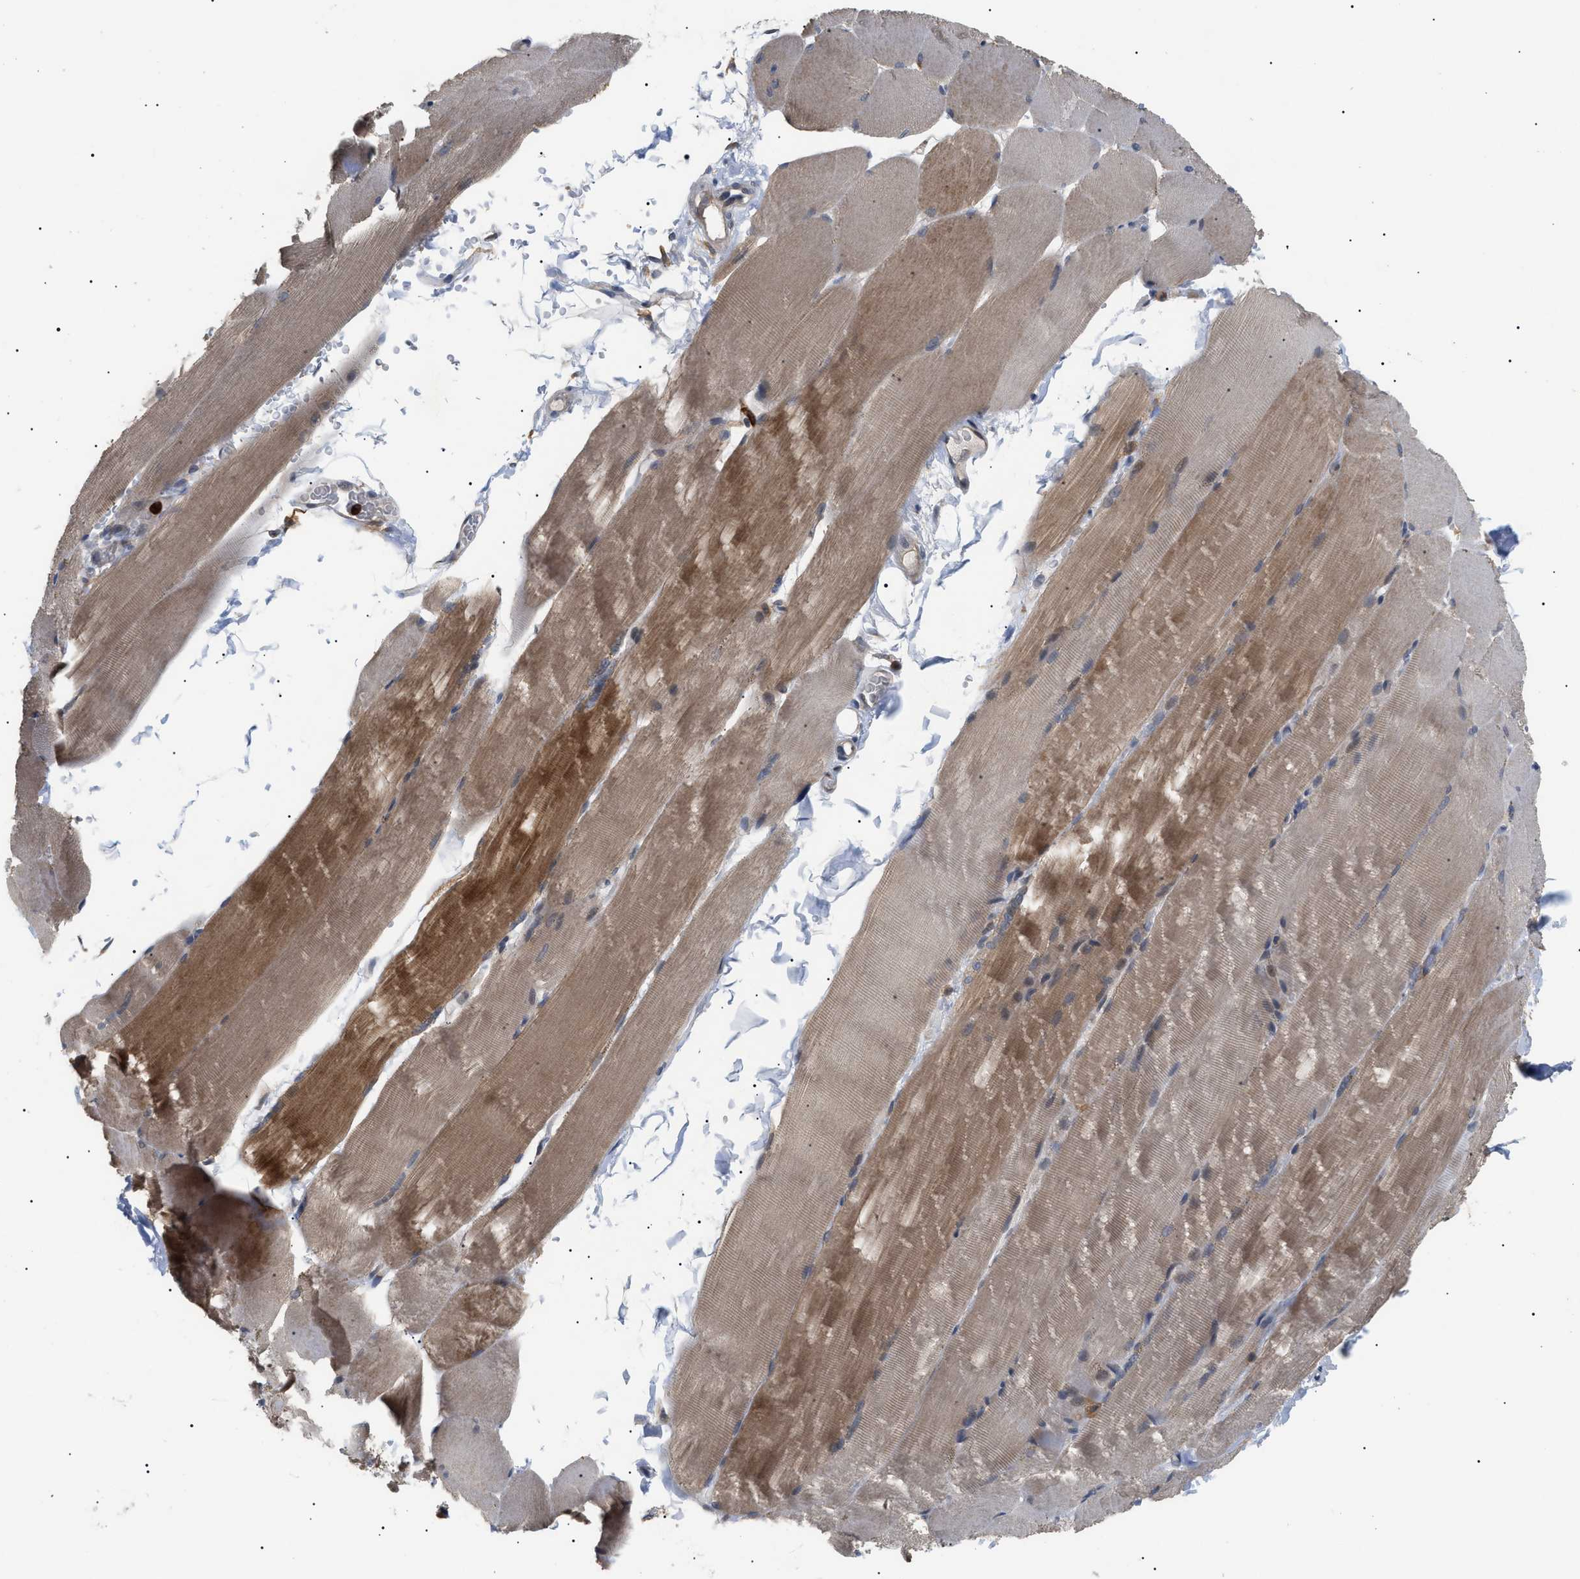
{"staining": {"intensity": "moderate", "quantity": ">75%", "location": "cytoplasmic/membranous"}, "tissue": "skeletal muscle", "cell_type": "Myocytes", "image_type": "normal", "snomed": [{"axis": "morphology", "description": "Normal tissue, NOS"}, {"axis": "topography", "description": "Skin"}, {"axis": "topography", "description": "Skeletal muscle"}], "caption": "Protein staining of benign skeletal muscle exhibits moderate cytoplasmic/membranous positivity in about >75% of myocytes. (Brightfield microscopy of DAB IHC at high magnification).", "gene": "CD300A", "patient": {"sex": "male", "age": 83}}